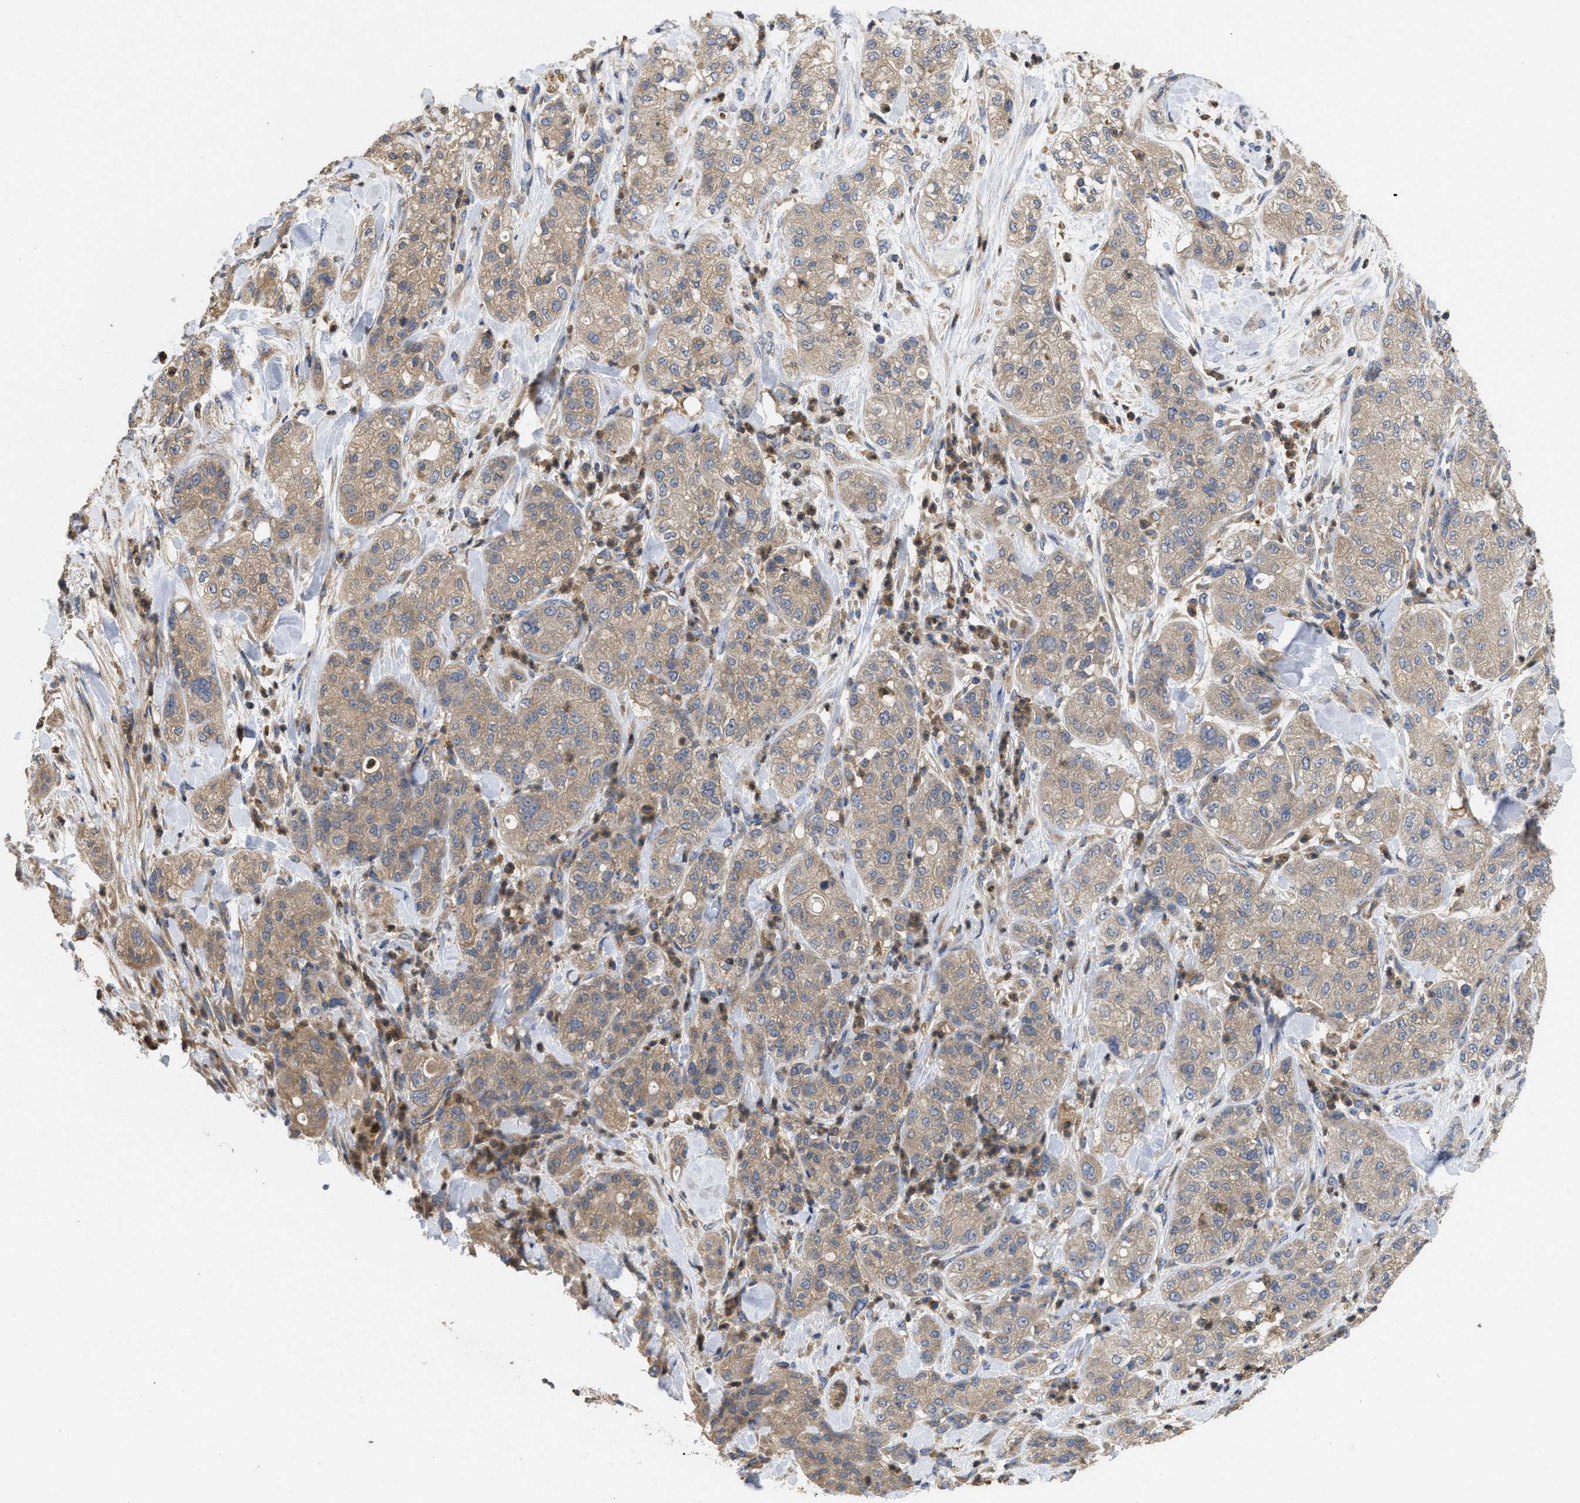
{"staining": {"intensity": "weak", "quantity": ">75%", "location": "cytoplasmic/membranous"}, "tissue": "pancreatic cancer", "cell_type": "Tumor cells", "image_type": "cancer", "snomed": [{"axis": "morphology", "description": "Adenocarcinoma, NOS"}, {"axis": "topography", "description": "Pancreas"}], "caption": "Immunohistochemistry (IHC) histopathology image of neoplastic tissue: pancreatic cancer stained using immunohistochemistry (IHC) shows low levels of weak protein expression localized specifically in the cytoplasmic/membranous of tumor cells, appearing as a cytoplasmic/membranous brown color.", "gene": "RNF216", "patient": {"sex": "female", "age": 78}}